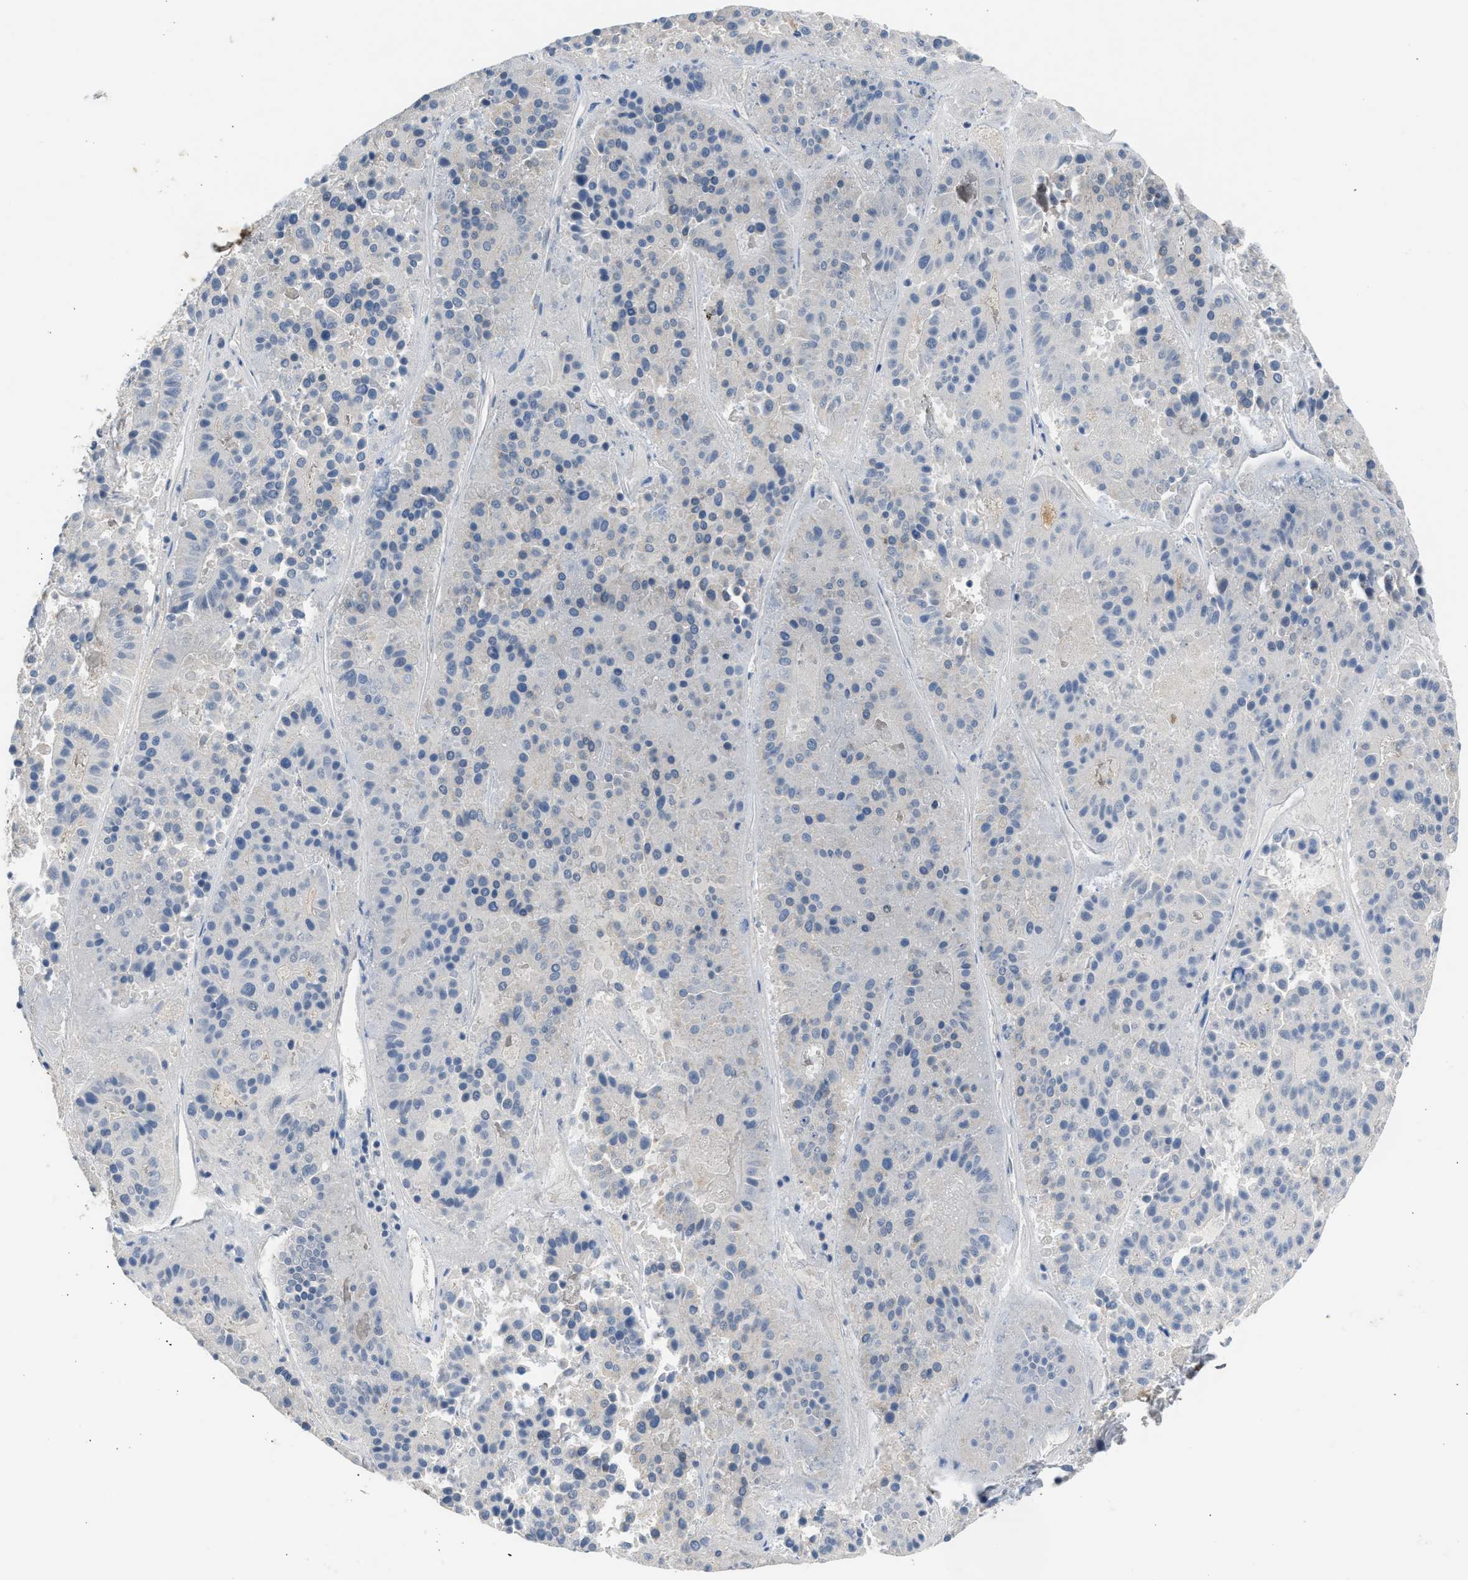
{"staining": {"intensity": "negative", "quantity": "none", "location": "none"}, "tissue": "pancreatic cancer", "cell_type": "Tumor cells", "image_type": "cancer", "snomed": [{"axis": "morphology", "description": "Adenocarcinoma, NOS"}, {"axis": "topography", "description": "Pancreas"}], "caption": "The image demonstrates no significant positivity in tumor cells of pancreatic adenocarcinoma. (DAB immunohistochemistry with hematoxylin counter stain).", "gene": "CYP1A1", "patient": {"sex": "male", "age": 50}}